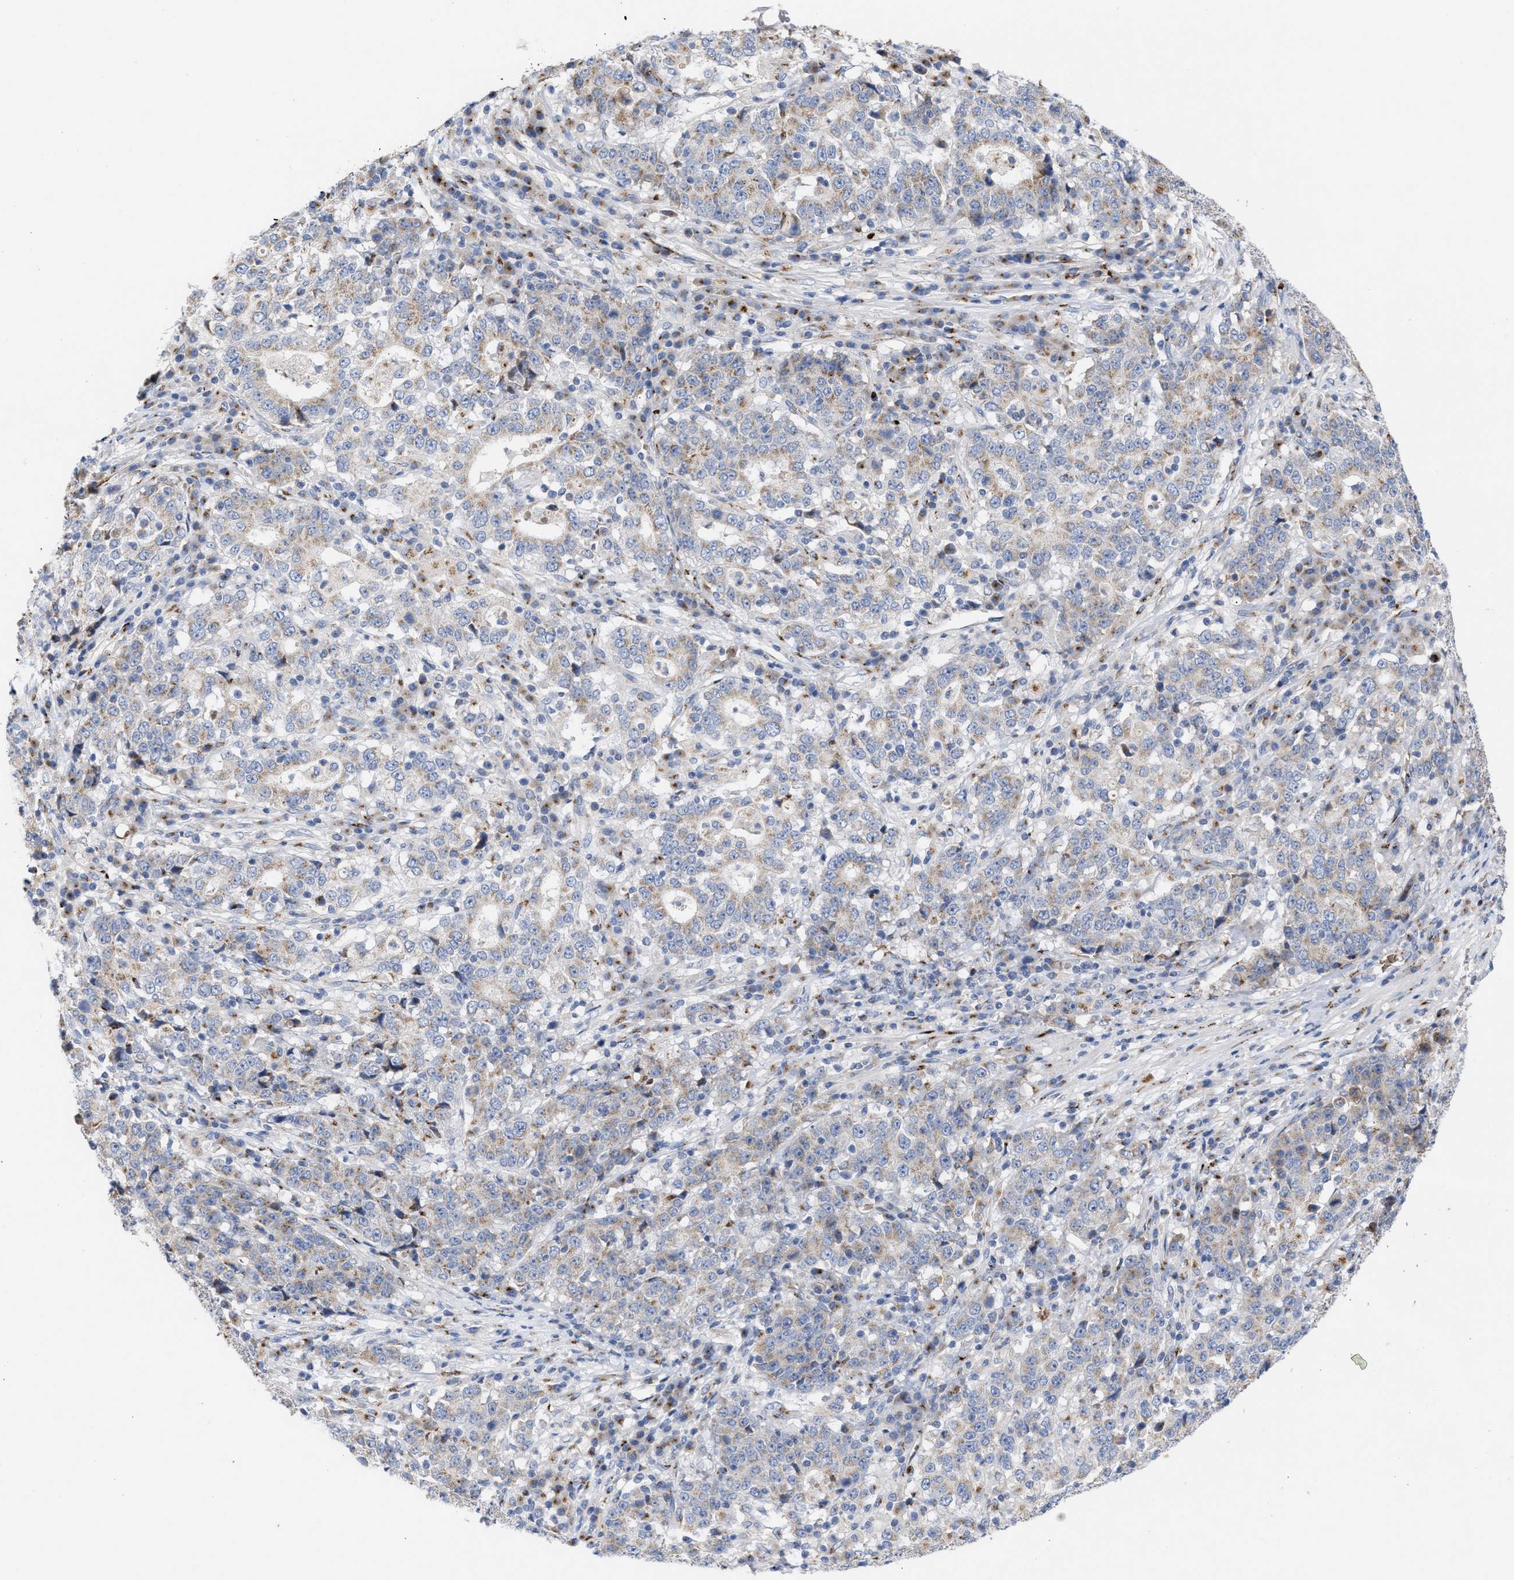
{"staining": {"intensity": "weak", "quantity": ">75%", "location": "cytoplasmic/membranous"}, "tissue": "stomach cancer", "cell_type": "Tumor cells", "image_type": "cancer", "snomed": [{"axis": "morphology", "description": "Adenocarcinoma, NOS"}, {"axis": "topography", "description": "Stomach"}], "caption": "Weak cytoplasmic/membranous protein expression is seen in about >75% of tumor cells in stomach cancer (adenocarcinoma).", "gene": "CCL2", "patient": {"sex": "male", "age": 59}}